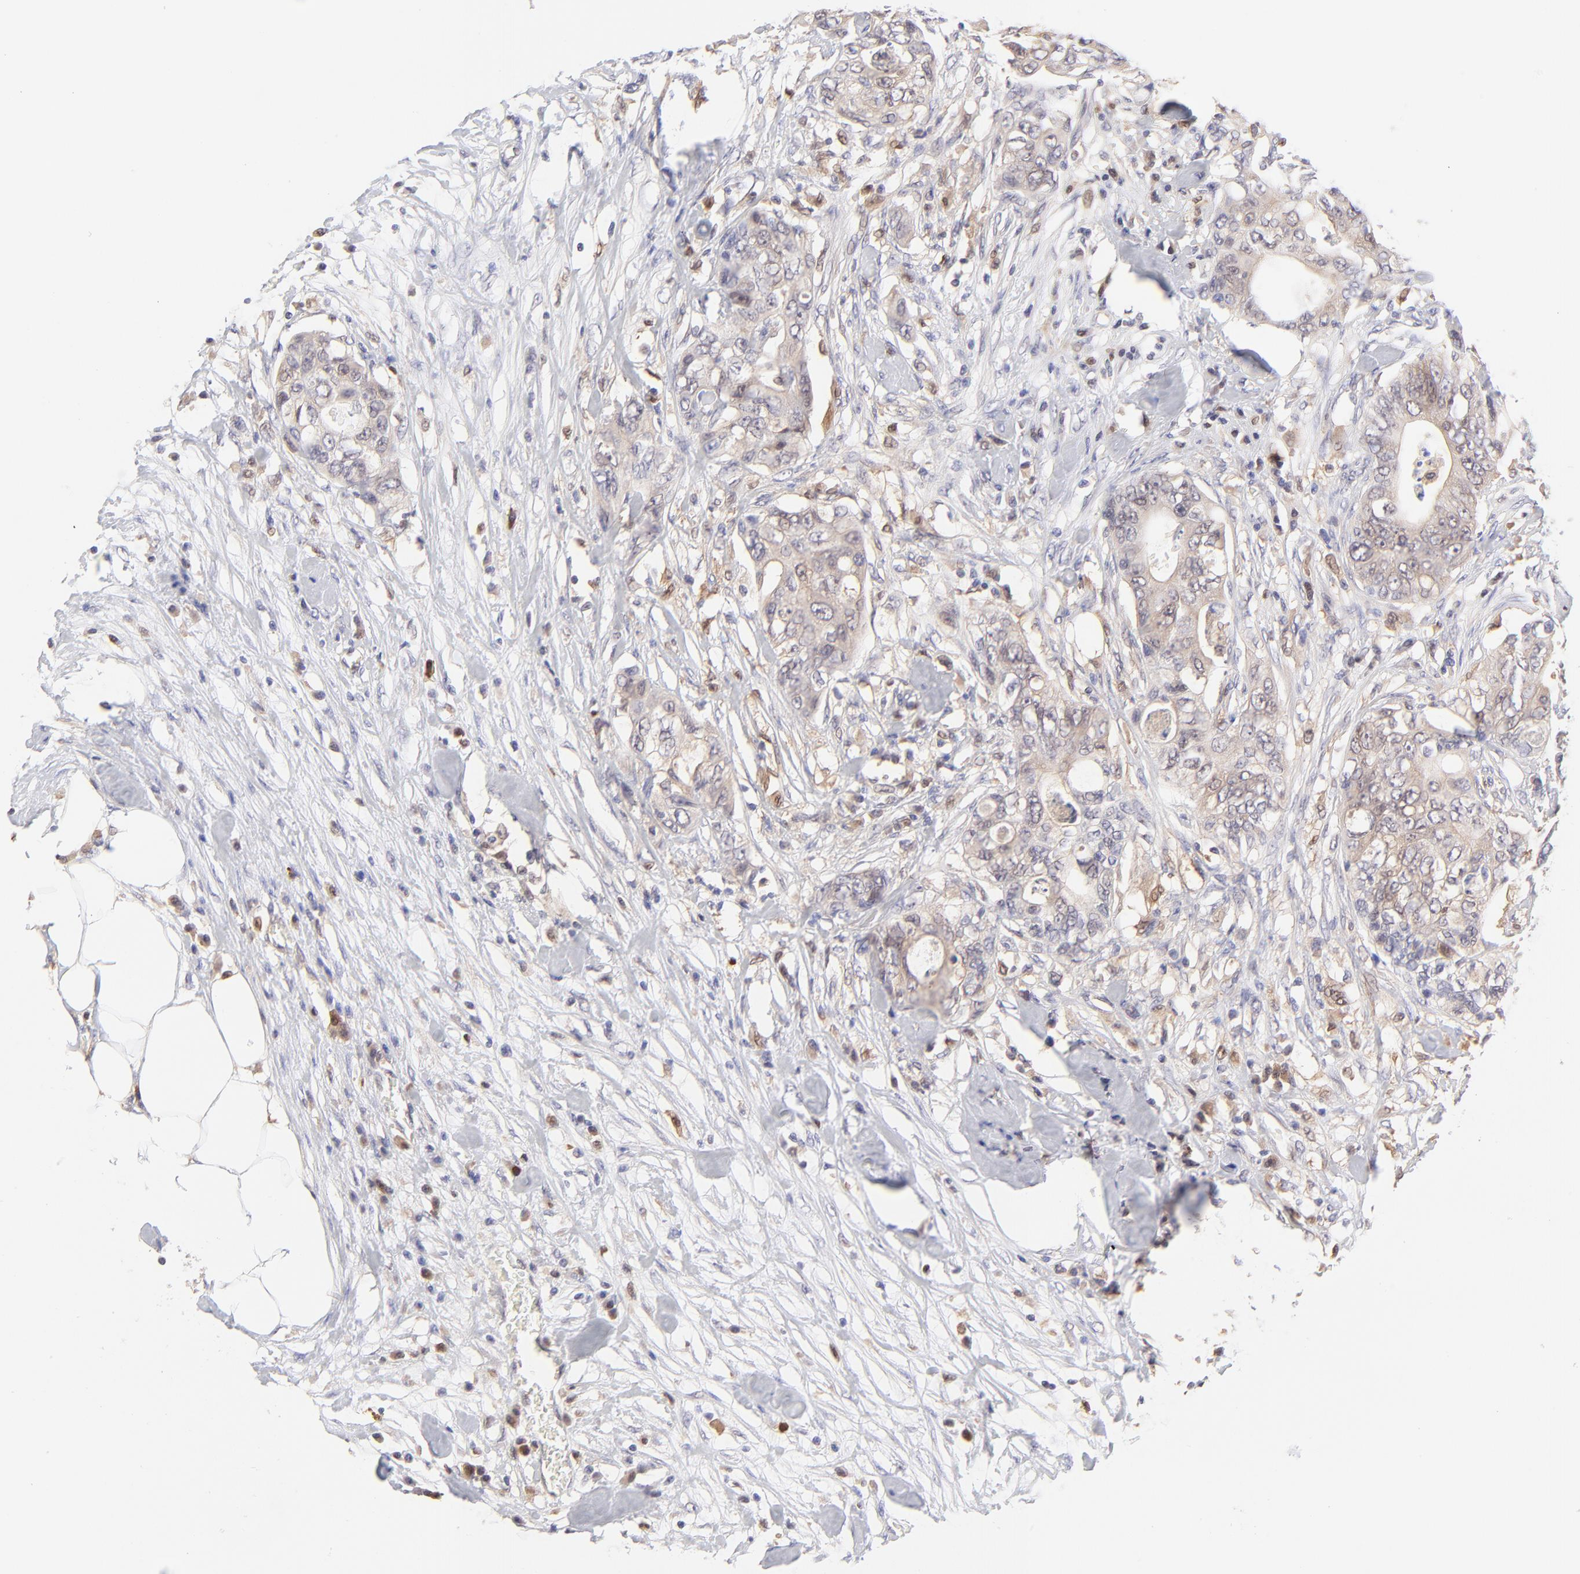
{"staining": {"intensity": "weak", "quantity": ">75%", "location": "cytoplasmic/membranous"}, "tissue": "colorectal cancer", "cell_type": "Tumor cells", "image_type": "cancer", "snomed": [{"axis": "morphology", "description": "Adenocarcinoma, NOS"}, {"axis": "topography", "description": "Rectum"}], "caption": "Colorectal cancer stained with a protein marker displays weak staining in tumor cells.", "gene": "HYAL1", "patient": {"sex": "female", "age": 57}}